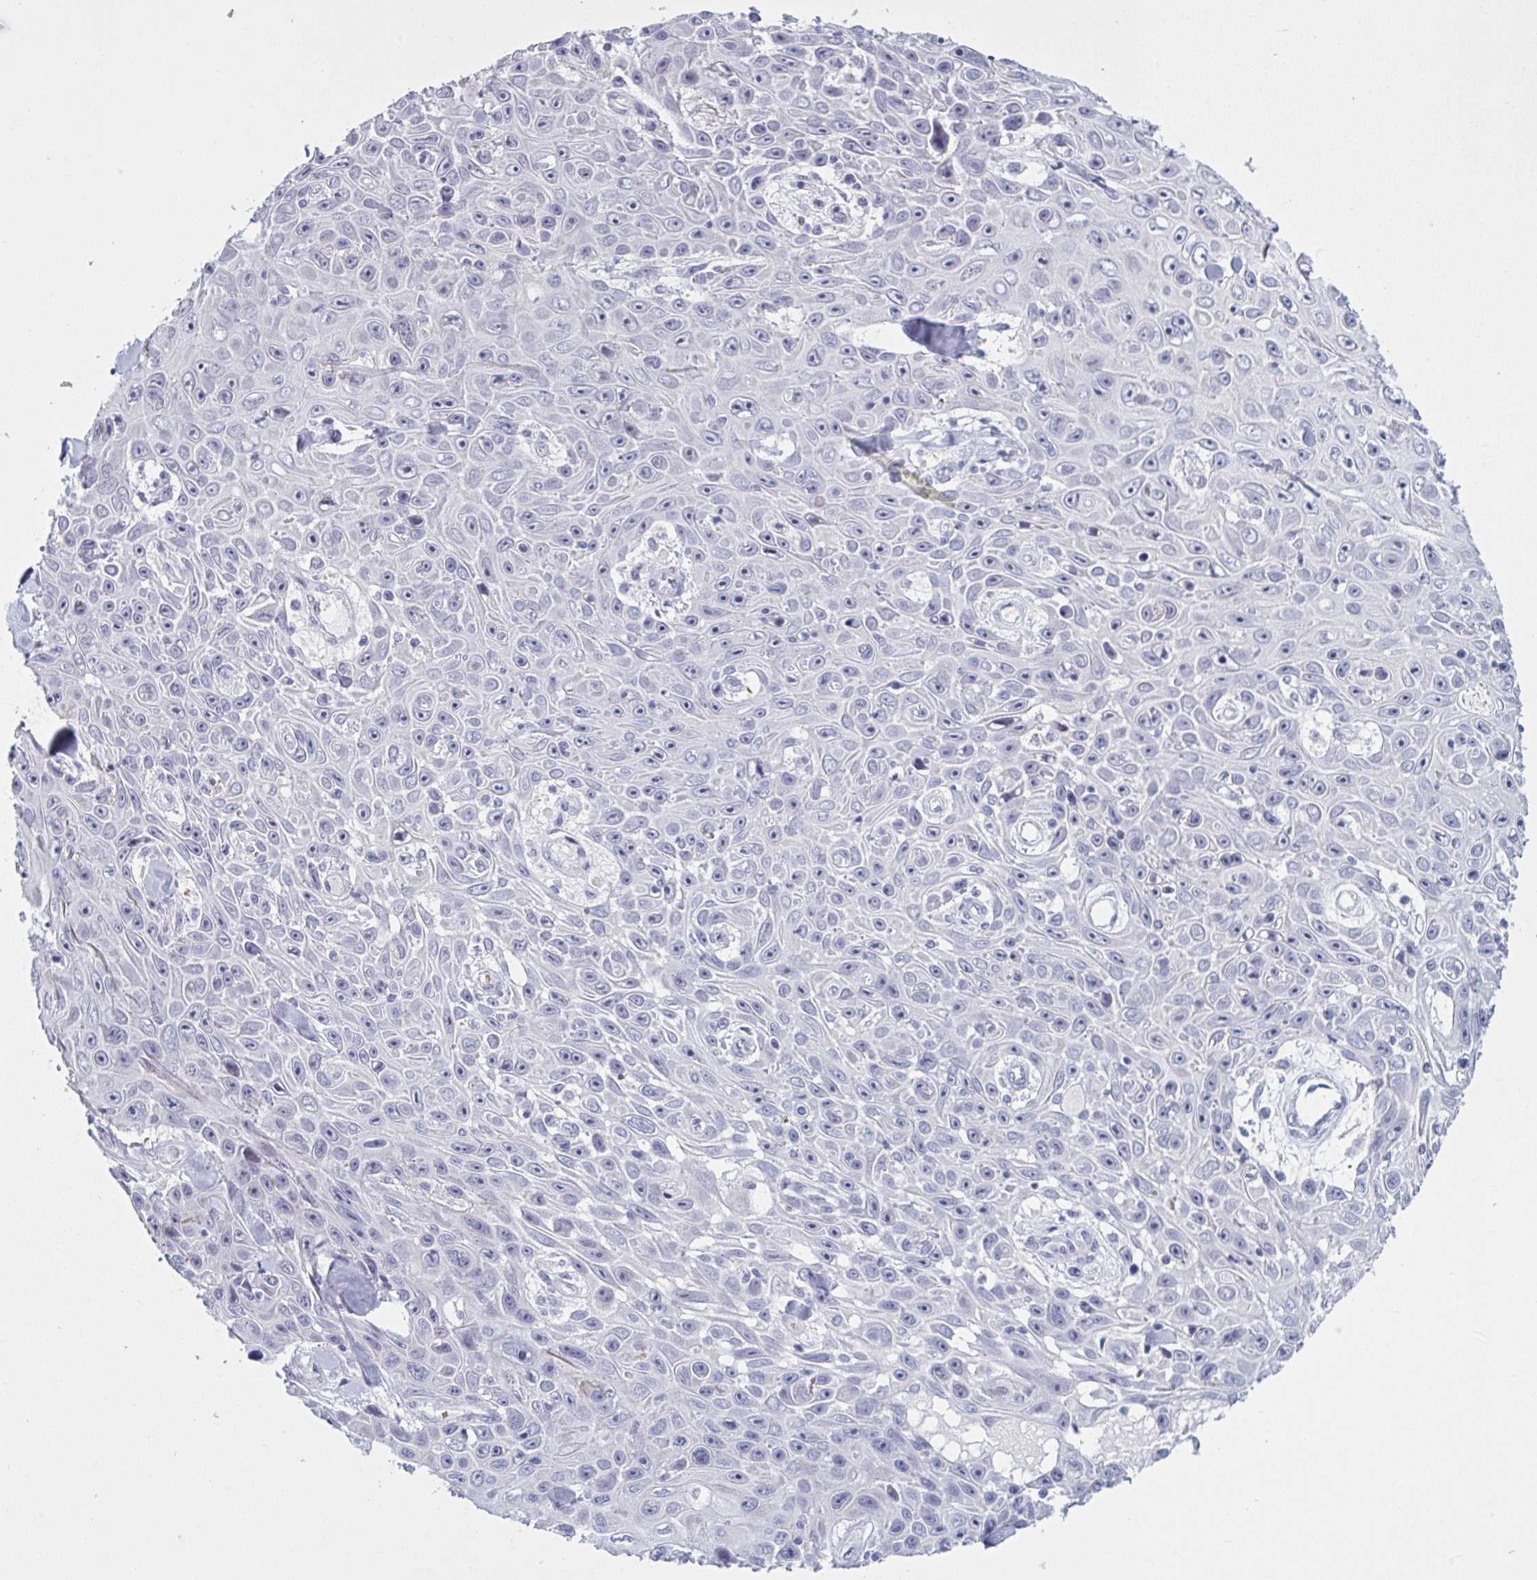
{"staining": {"intensity": "negative", "quantity": "none", "location": "none"}, "tissue": "skin cancer", "cell_type": "Tumor cells", "image_type": "cancer", "snomed": [{"axis": "morphology", "description": "Squamous cell carcinoma, NOS"}, {"axis": "topography", "description": "Skin"}], "caption": "Tumor cells are negative for brown protein staining in skin cancer (squamous cell carcinoma). The staining was performed using DAB (3,3'-diaminobenzidine) to visualize the protein expression in brown, while the nuclei were stained in blue with hematoxylin (Magnification: 20x).", "gene": "HSD11B2", "patient": {"sex": "male", "age": 82}}